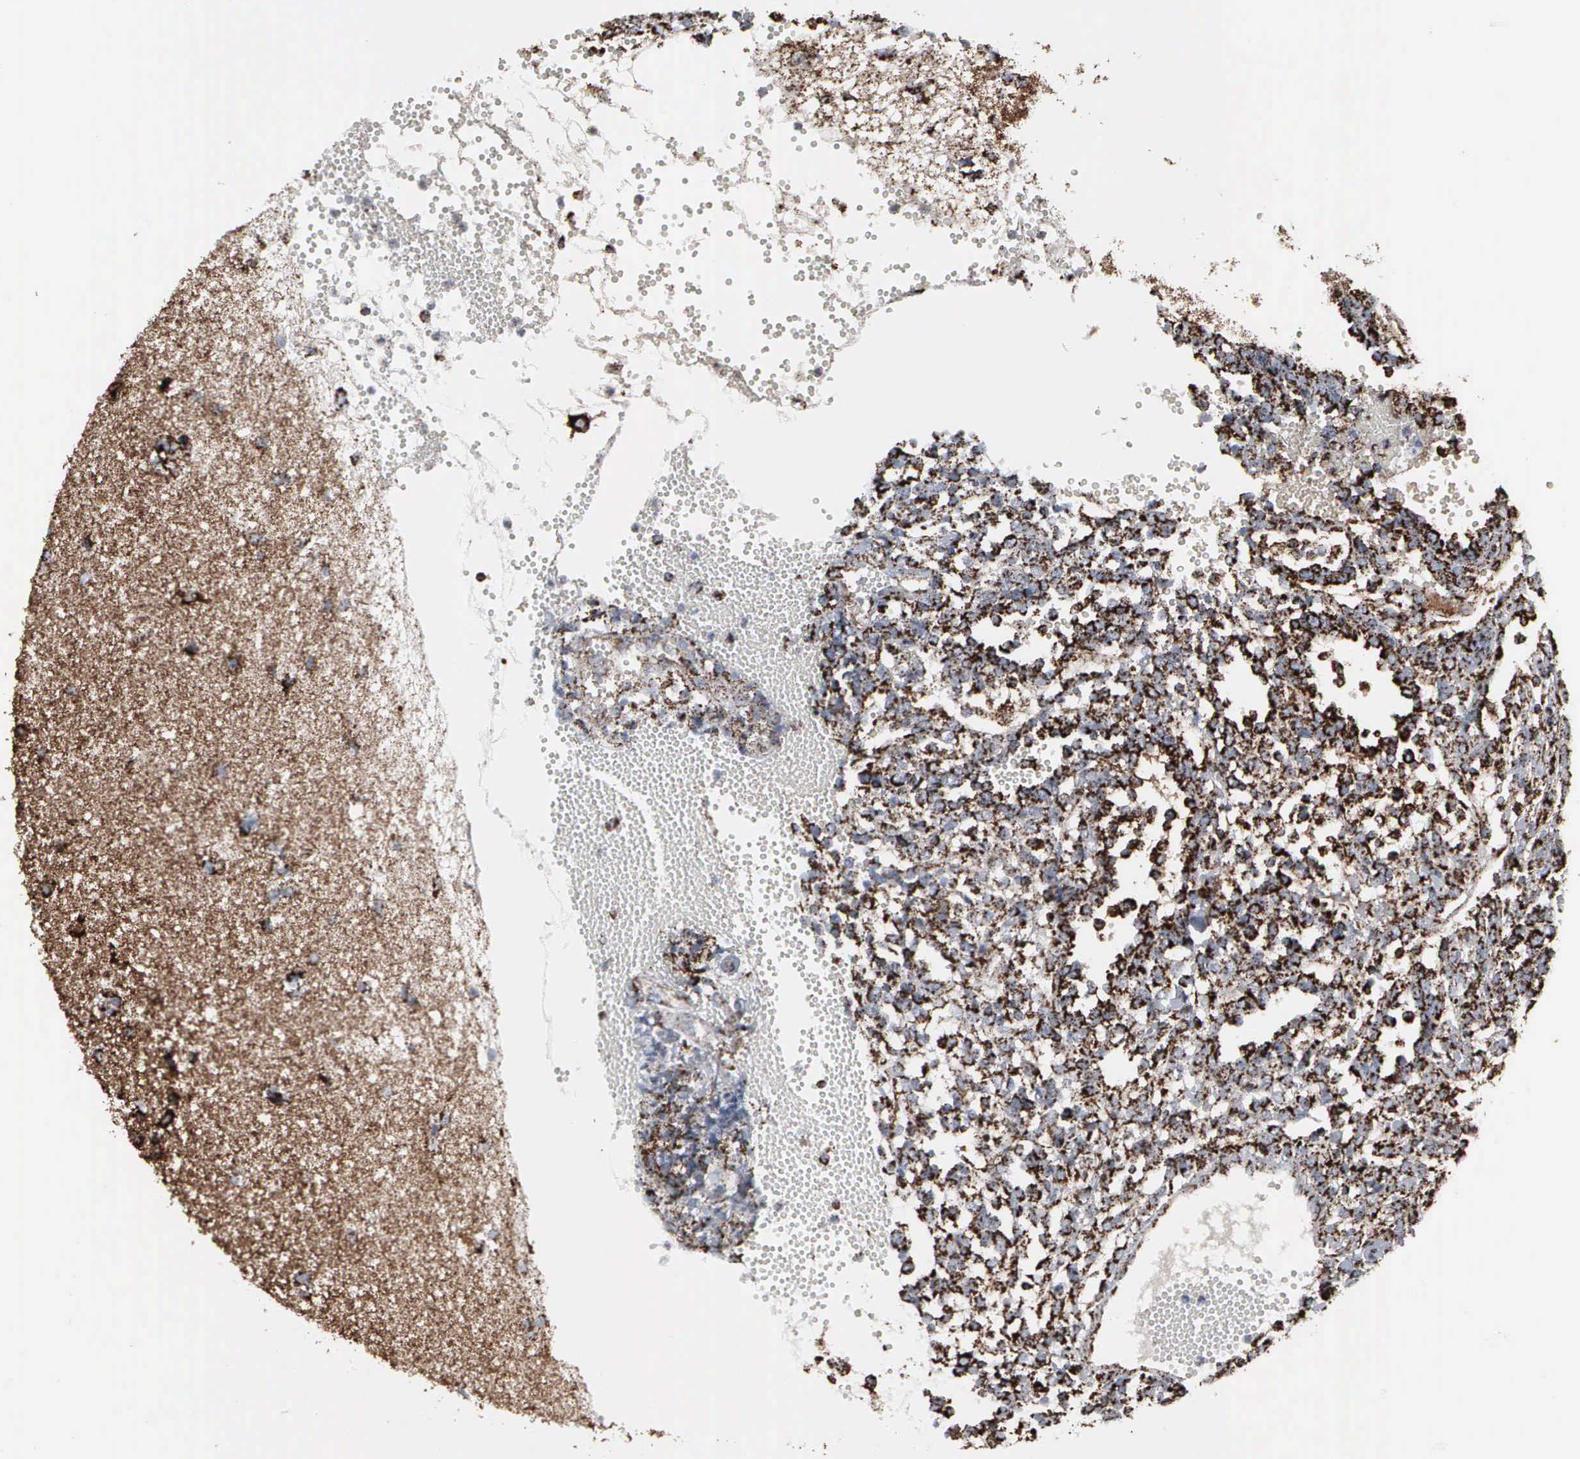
{"staining": {"intensity": "strong", "quantity": ">75%", "location": "cytoplasmic/membranous"}, "tissue": "glioma", "cell_type": "Tumor cells", "image_type": "cancer", "snomed": [{"axis": "morphology", "description": "Glioma, malignant, High grade"}, {"axis": "topography", "description": "Brain"}], "caption": "Human malignant high-grade glioma stained with a brown dye exhibits strong cytoplasmic/membranous positive positivity in about >75% of tumor cells.", "gene": "HSPA9", "patient": {"sex": "male", "age": 66}}